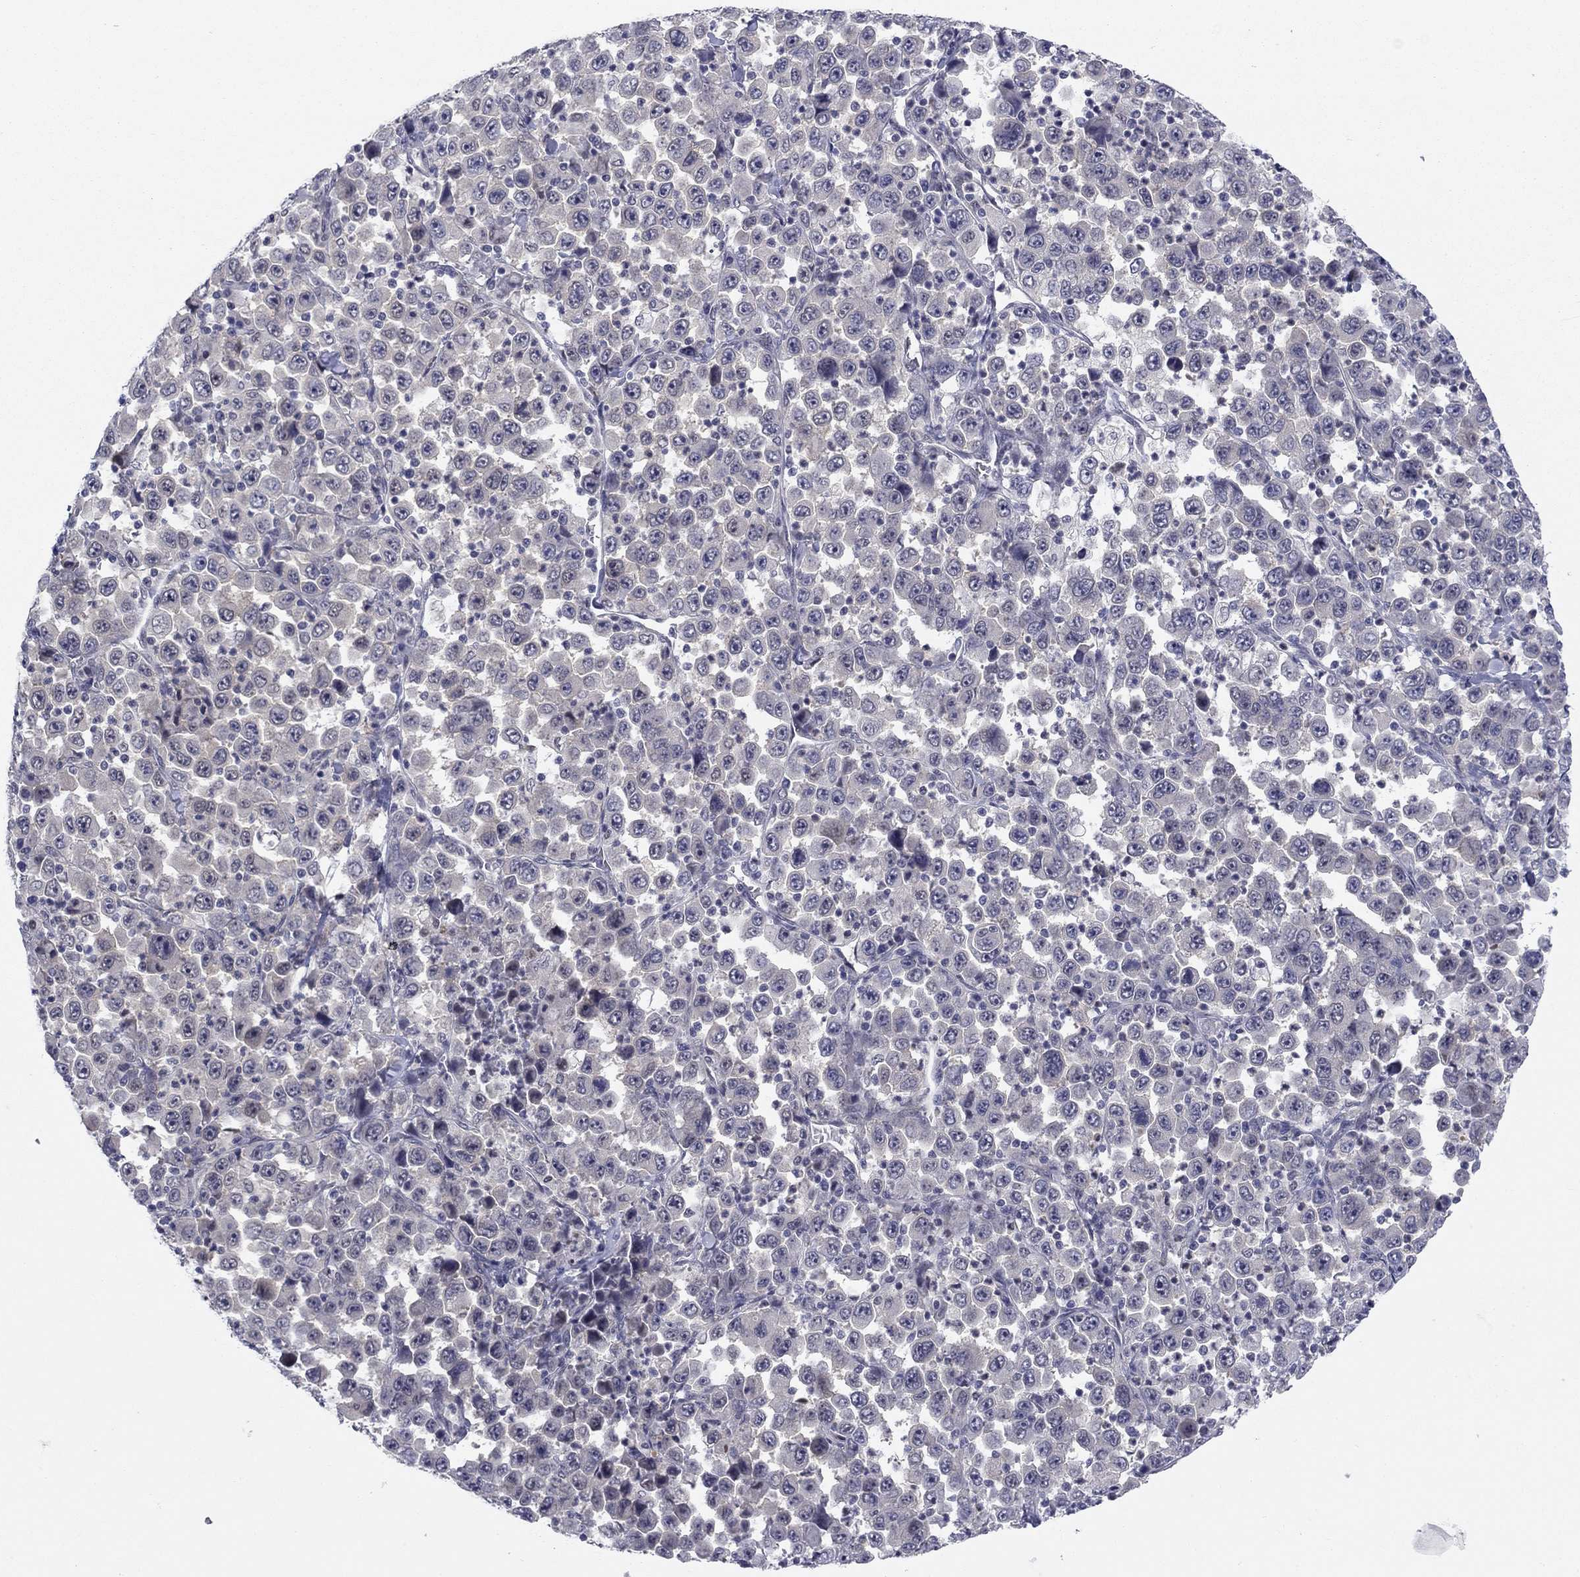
{"staining": {"intensity": "negative", "quantity": "none", "location": "none"}, "tissue": "stomach cancer", "cell_type": "Tumor cells", "image_type": "cancer", "snomed": [{"axis": "morphology", "description": "Normal tissue, NOS"}, {"axis": "morphology", "description": "Adenocarcinoma, NOS"}, {"axis": "topography", "description": "Stomach, upper"}, {"axis": "topography", "description": "Stomach"}], "caption": "Stomach adenocarcinoma was stained to show a protein in brown. There is no significant positivity in tumor cells. (Stains: DAB immunohistochemistry (IHC) with hematoxylin counter stain, Microscopy: brightfield microscopy at high magnification).", "gene": "TIGD4", "patient": {"sex": "male", "age": 59}}